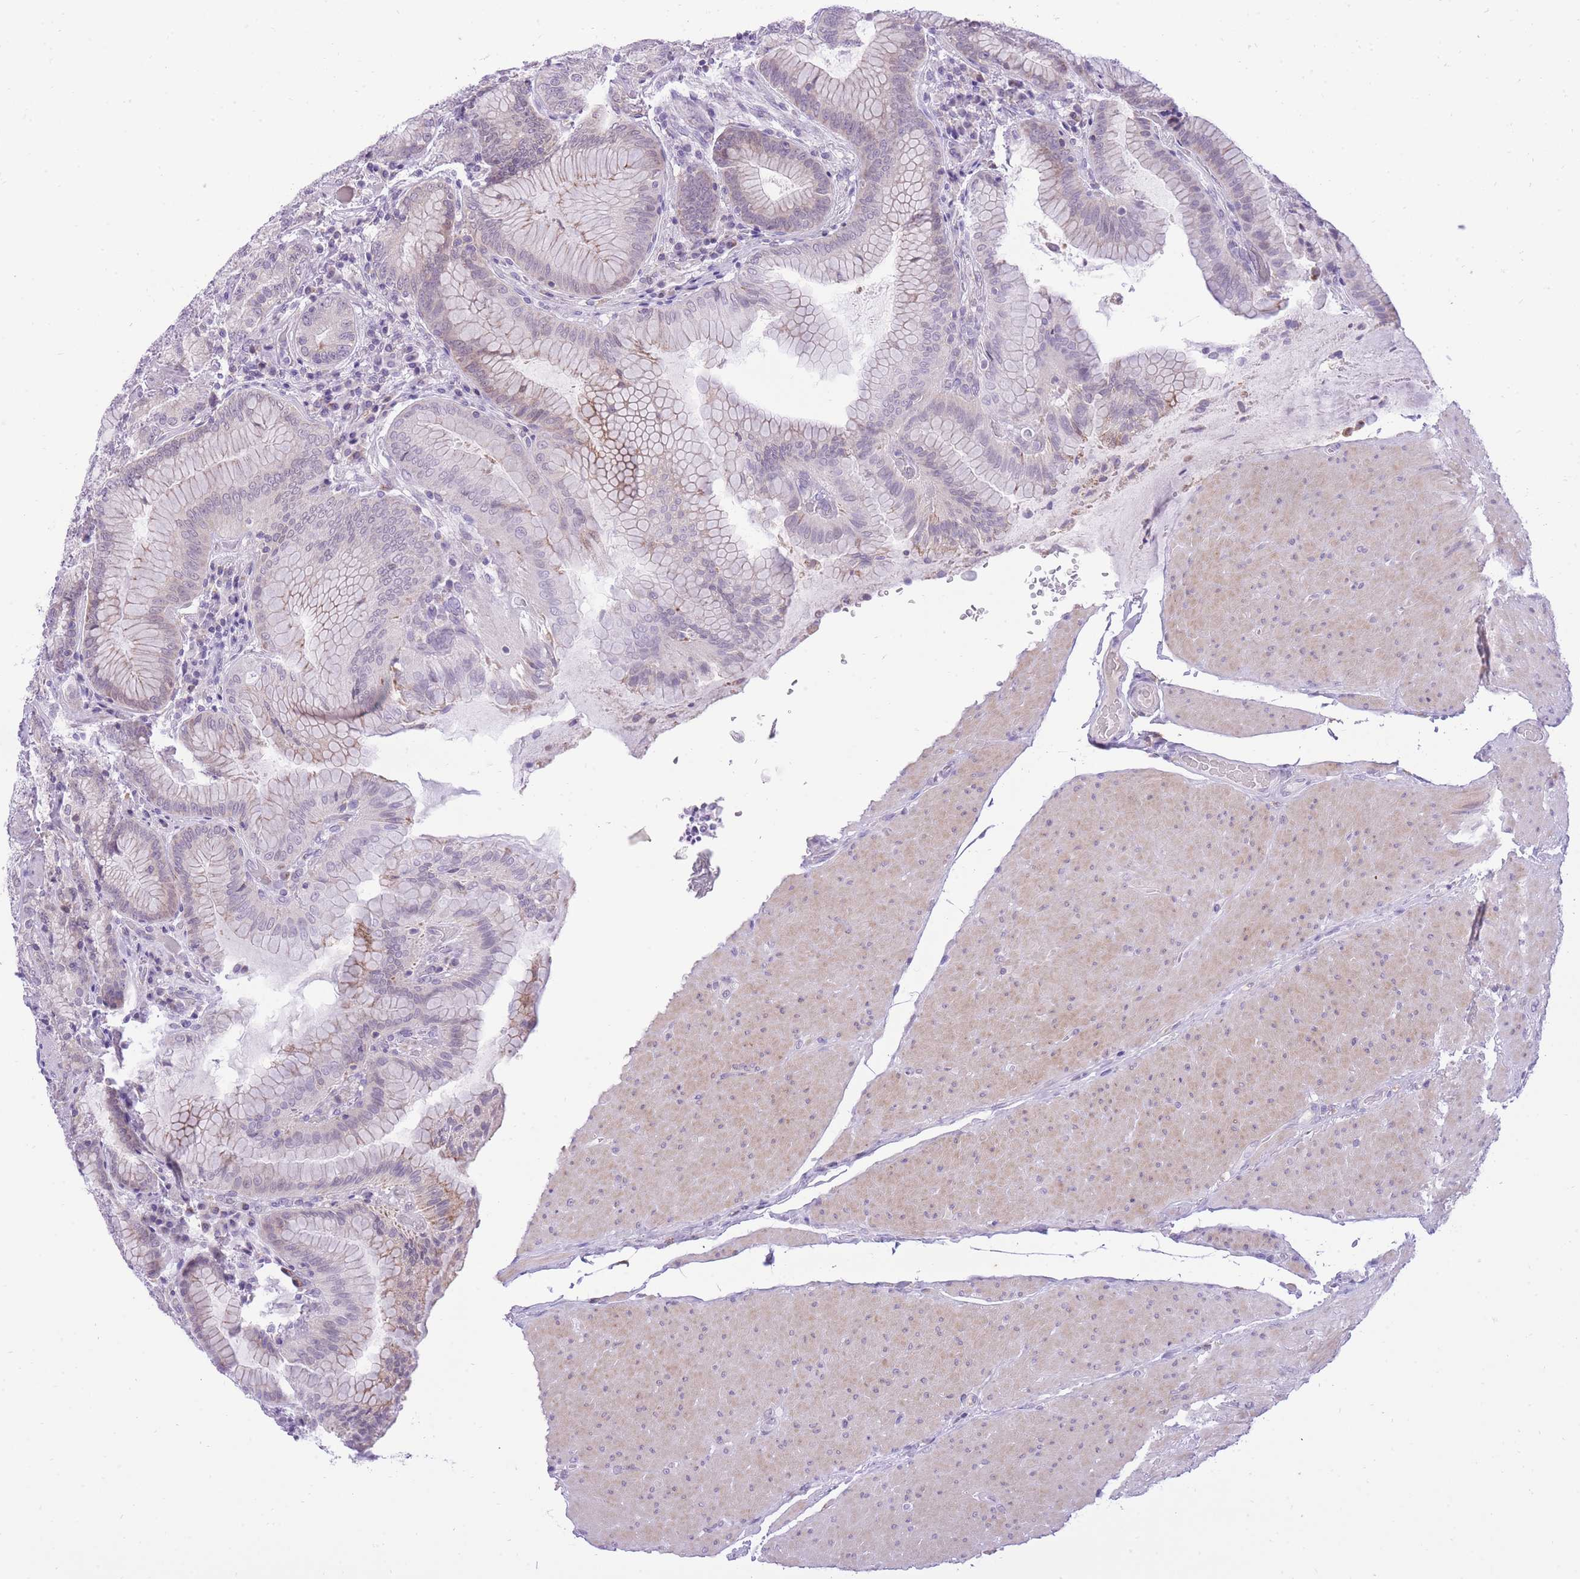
{"staining": {"intensity": "strong", "quantity": "<25%", "location": "cytoplasmic/membranous"}, "tissue": "stomach", "cell_type": "Glandular cells", "image_type": "normal", "snomed": [{"axis": "morphology", "description": "Normal tissue, NOS"}, {"axis": "topography", "description": "Stomach, upper"}, {"axis": "topography", "description": "Stomach, lower"}], "caption": "Stomach stained with a brown dye exhibits strong cytoplasmic/membranous positive staining in approximately <25% of glandular cells.", "gene": "DENND2D", "patient": {"sex": "female", "age": 76}}